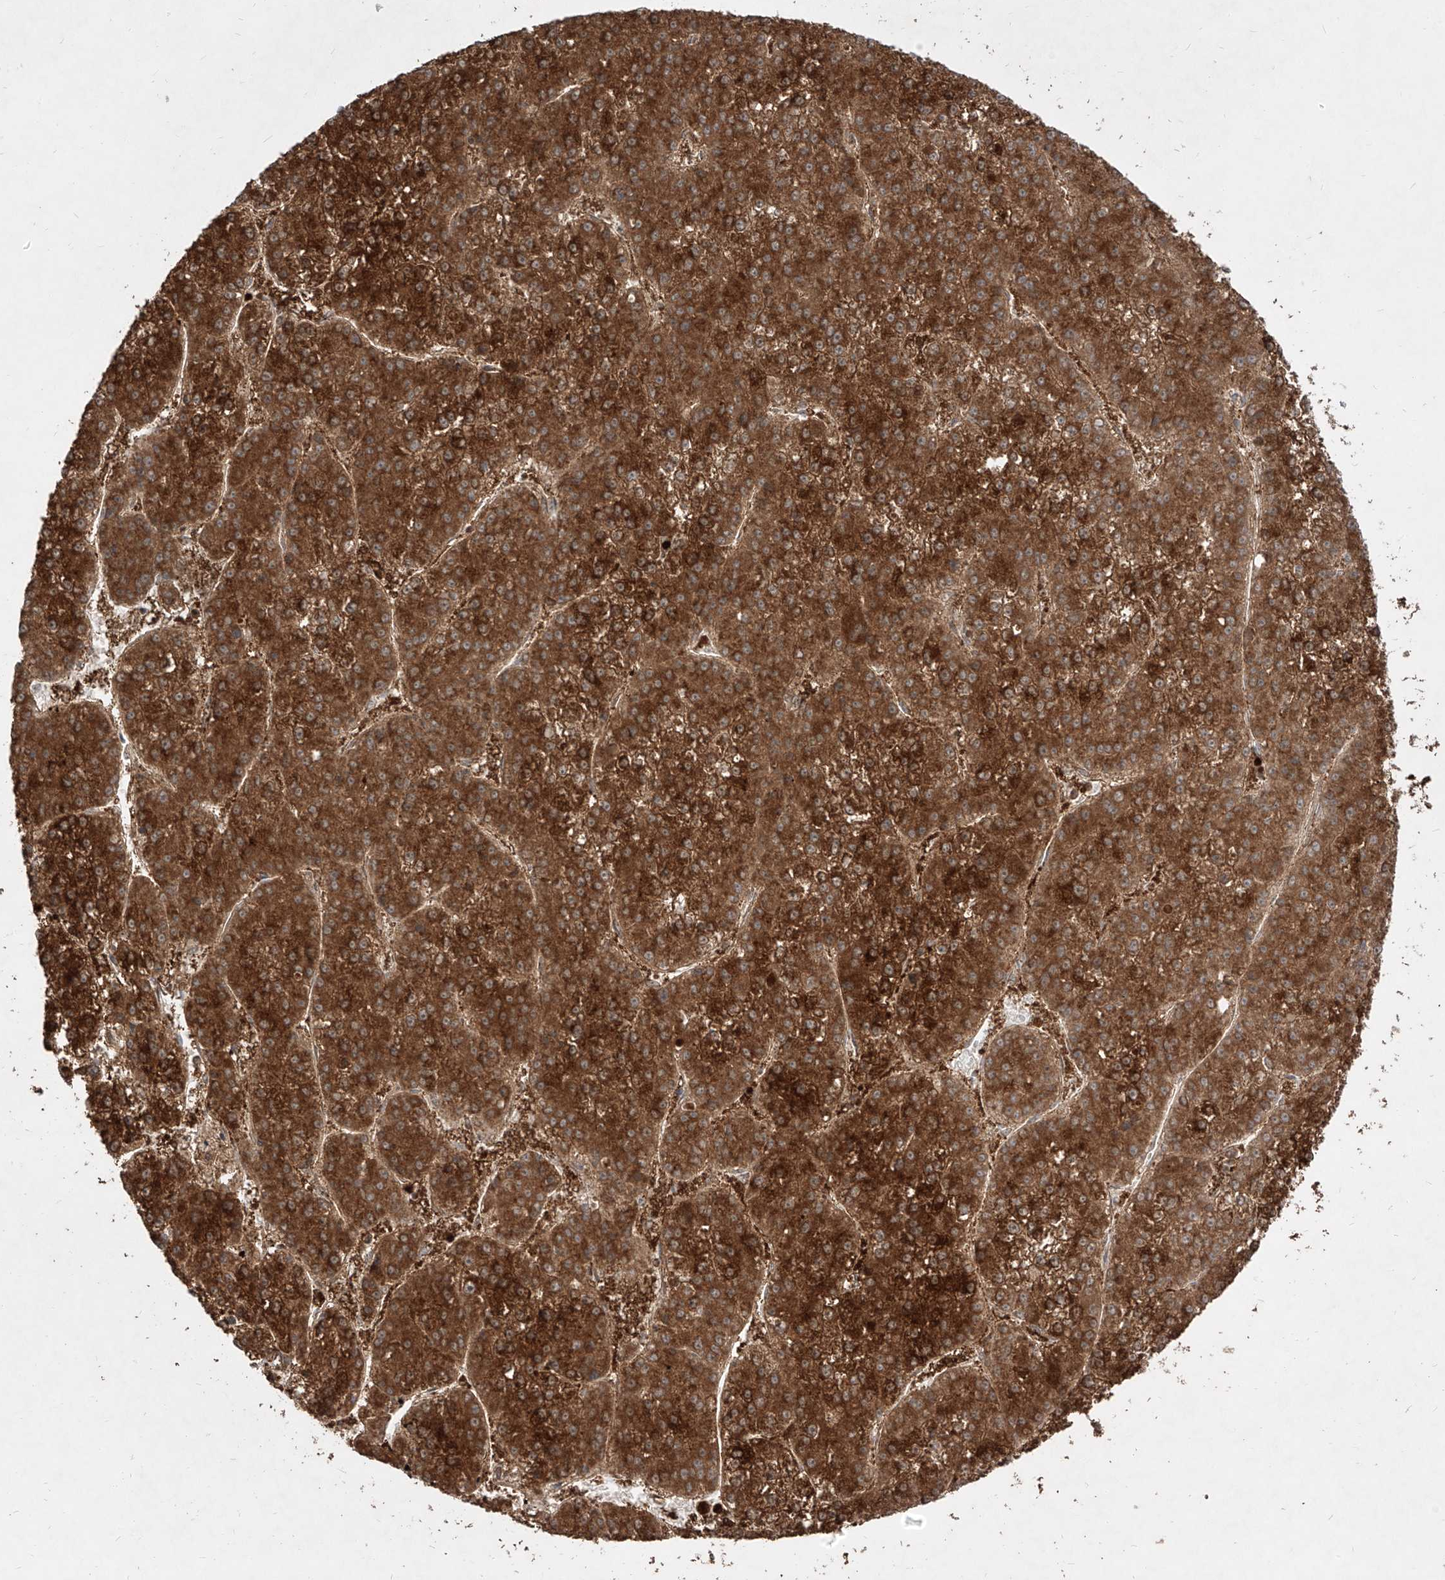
{"staining": {"intensity": "strong", "quantity": ">75%", "location": "cytoplasmic/membranous"}, "tissue": "liver cancer", "cell_type": "Tumor cells", "image_type": "cancer", "snomed": [{"axis": "morphology", "description": "Carcinoma, Hepatocellular, NOS"}, {"axis": "topography", "description": "Liver"}], "caption": "An IHC photomicrograph of neoplastic tissue is shown. Protein staining in brown highlights strong cytoplasmic/membranous positivity in hepatocellular carcinoma (liver) within tumor cells.", "gene": "AIM2", "patient": {"sex": "female", "age": 73}}